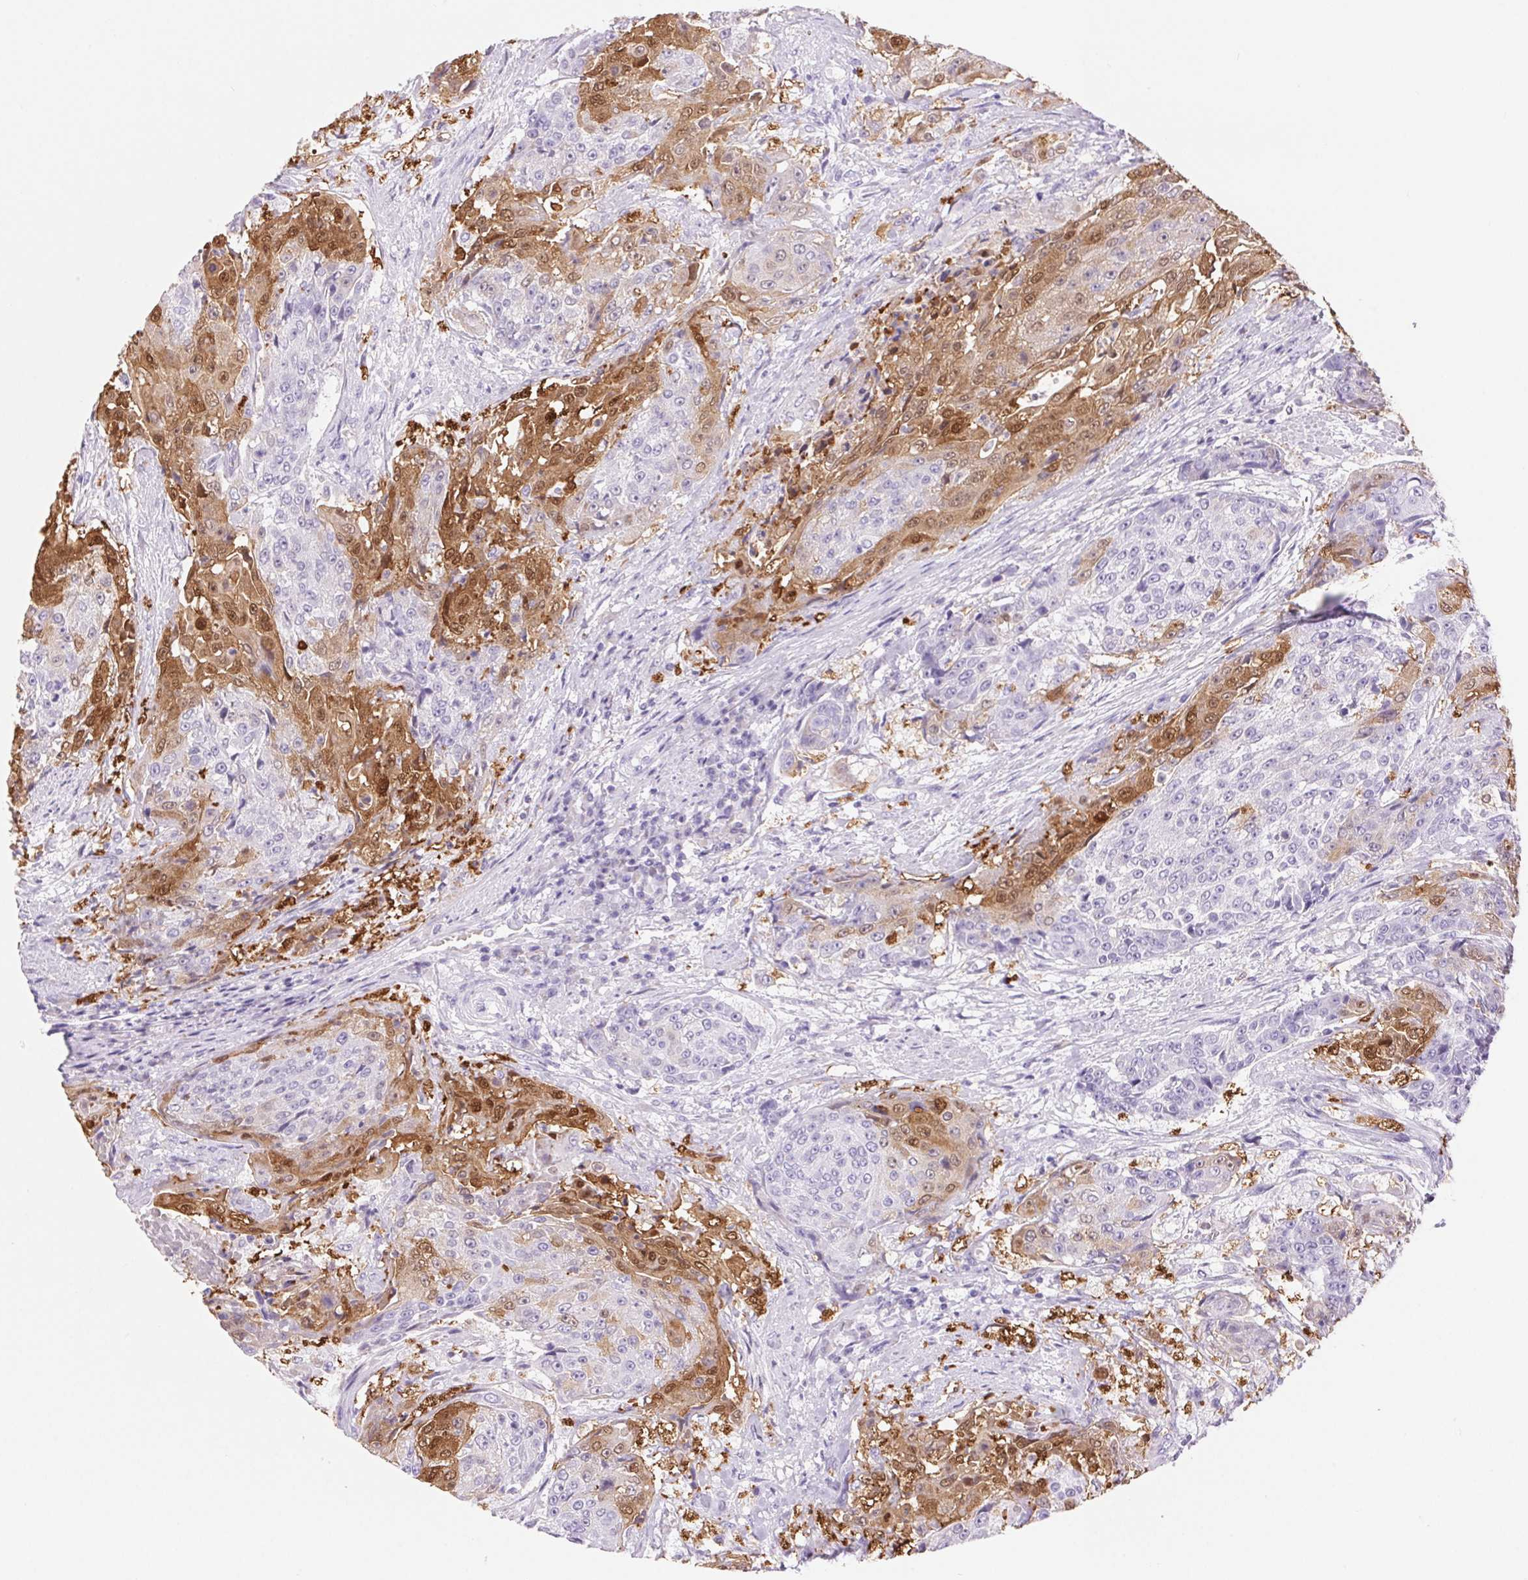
{"staining": {"intensity": "moderate", "quantity": "25%-75%", "location": "cytoplasmic/membranous,nuclear"}, "tissue": "urothelial cancer", "cell_type": "Tumor cells", "image_type": "cancer", "snomed": [{"axis": "morphology", "description": "Urothelial carcinoma, High grade"}, {"axis": "topography", "description": "Urinary bladder"}], "caption": "Tumor cells display moderate cytoplasmic/membranous and nuclear staining in approximately 25%-75% of cells in urothelial carcinoma (high-grade).", "gene": "SERPINB3", "patient": {"sex": "female", "age": 63}}